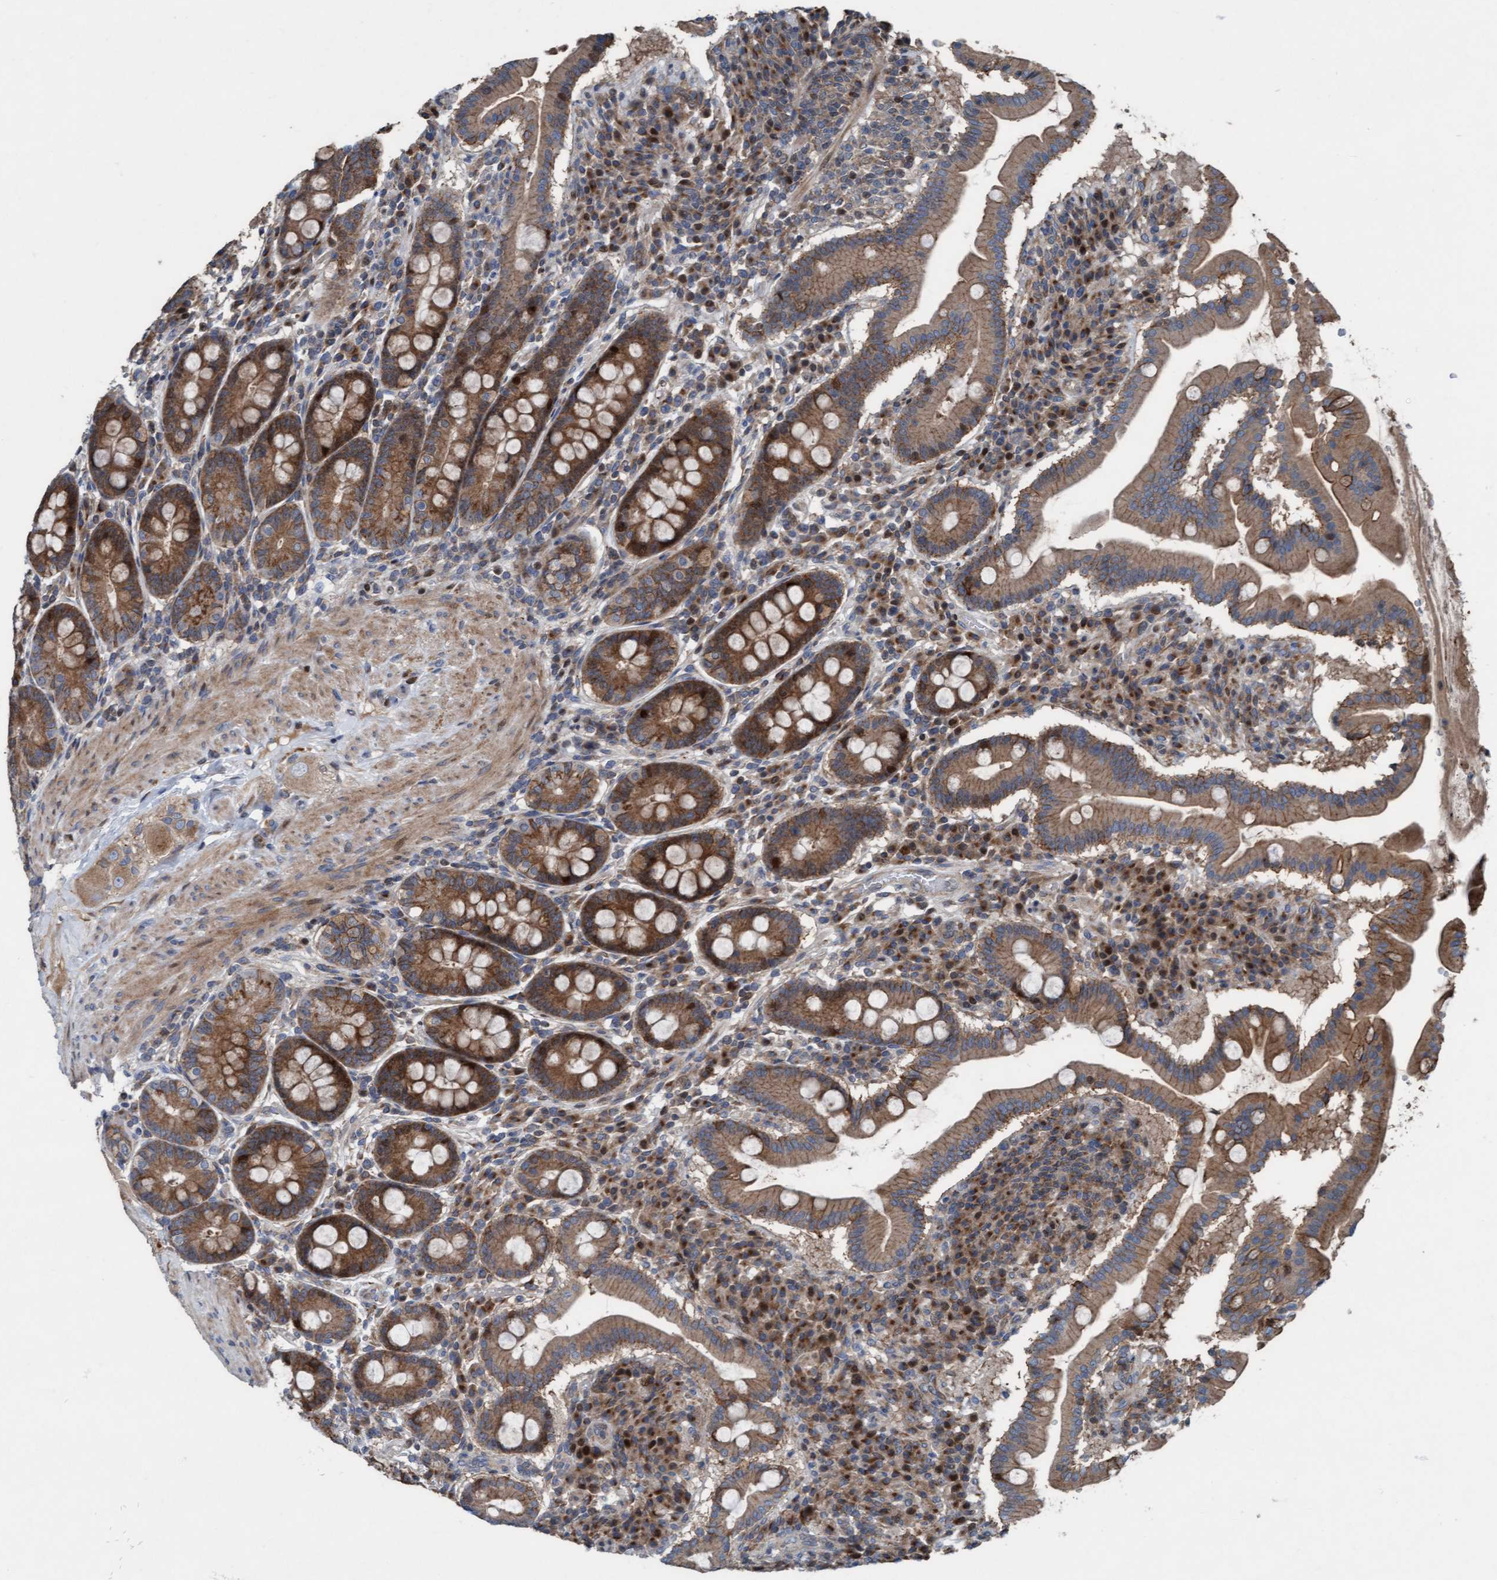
{"staining": {"intensity": "moderate", "quantity": ">75%", "location": "cytoplasmic/membranous"}, "tissue": "duodenum", "cell_type": "Glandular cells", "image_type": "normal", "snomed": [{"axis": "morphology", "description": "Normal tissue, NOS"}, {"axis": "topography", "description": "Duodenum"}], "caption": "The histopathology image exhibits immunohistochemical staining of benign duodenum. There is moderate cytoplasmic/membranous positivity is seen in approximately >75% of glandular cells.", "gene": "KLHL26", "patient": {"sex": "male", "age": 50}}